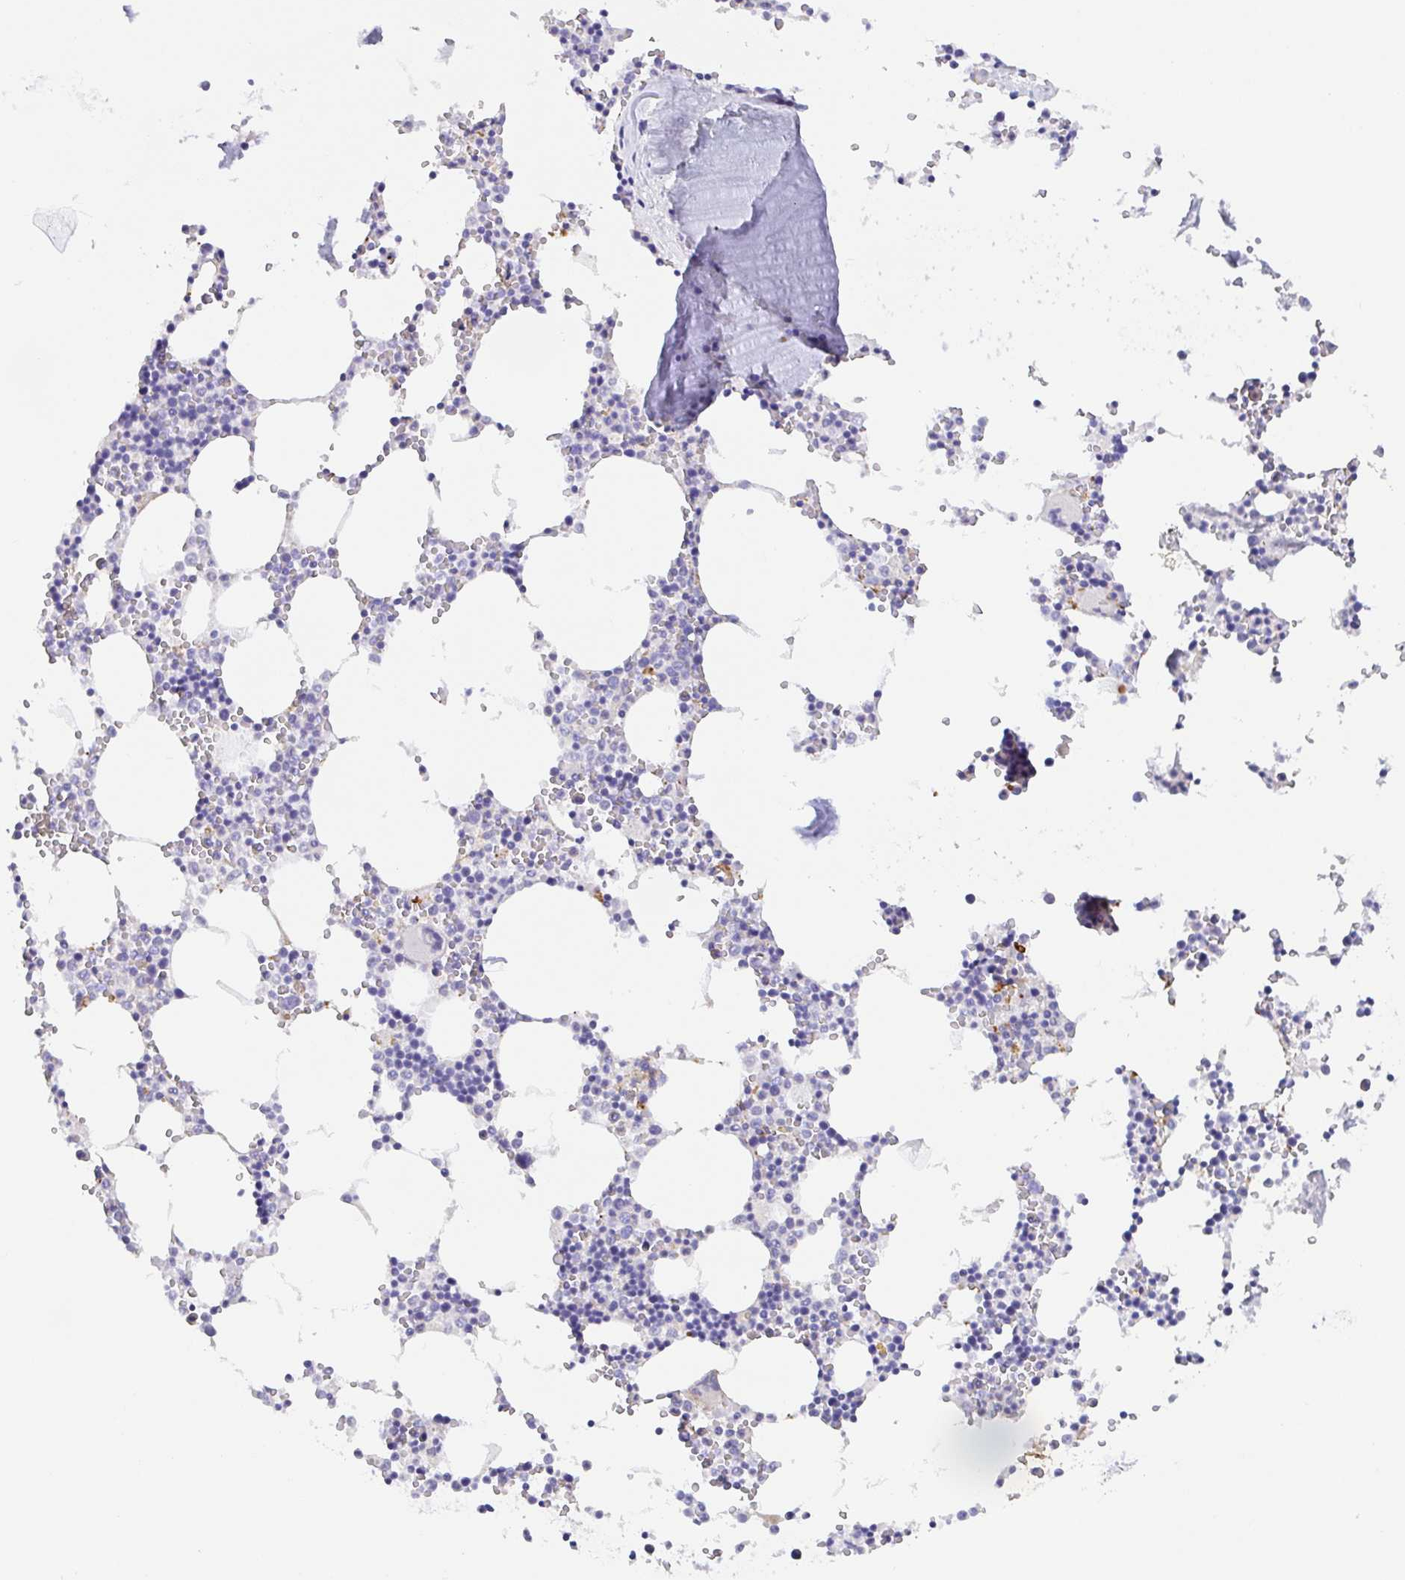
{"staining": {"intensity": "weak", "quantity": "<25%", "location": "cytoplasmic/membranous"}, "tissue": "bone marrow", "cell_type": "Hematopoietic cells", "image_type": "normal", "snomed": [{"axis": "morphology", "description": "Normal tissue, NOS"}, {"axis": "topography", "description": "Bone marrow"}], "caption": "IHC of normal human bone marrow displays no staining in hematopoietic cells. (DAB (3,3'-diaminobenzidine) immunohistochemistry (IHC), high magnification).", "gene": "TRAM2", "patient": {"sex": "male", "age": 54}}